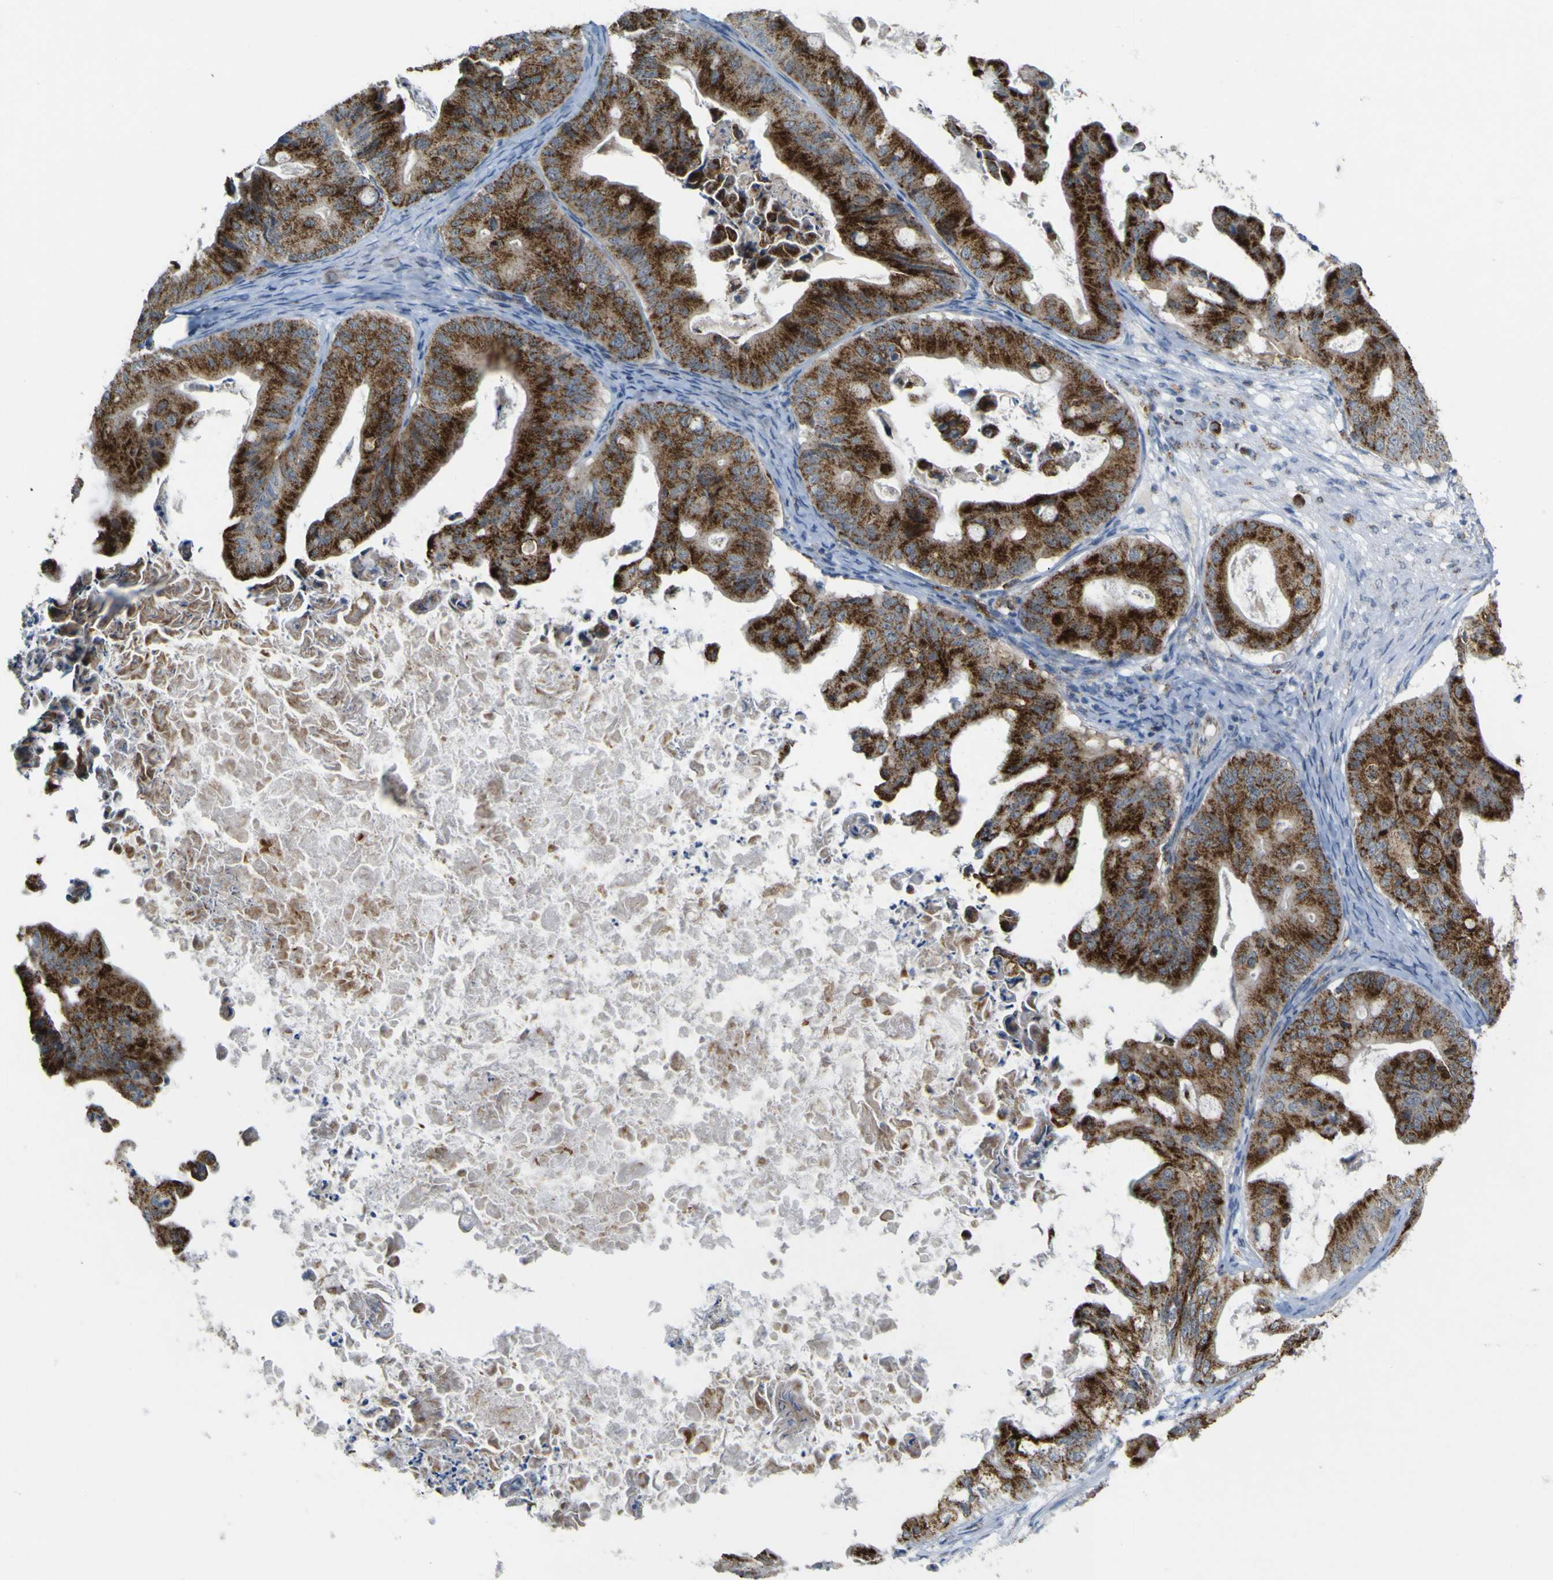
{"staining": {"intensity": "strong", "quantity": ">75%", "location": "cytoplasmic/membranous"}, "tissue": "ovarian cancer", "cell_type": "Tumor cells", "image_type": "cancer", "snomed": [{"axis": "morphology", "description": "Cystadenocarcinoma, mucinous, NOS"}, {"axis": "topography", "description": "Ovary"}], "caption": "Immunohistochemistry micrograph of neoplastic tissue: human mucinous cystadenocarcinoma (ovarian) stained using immunohistochemistry (IHC) reveals high levels of strong protein expression localized specifically in the cytoplasmic/membranous of tumor cells, appearing as a cytoplasmic/membranous brown color.", "gene": "ACBD5", "patient": {"sex": "female", "age": 37}}